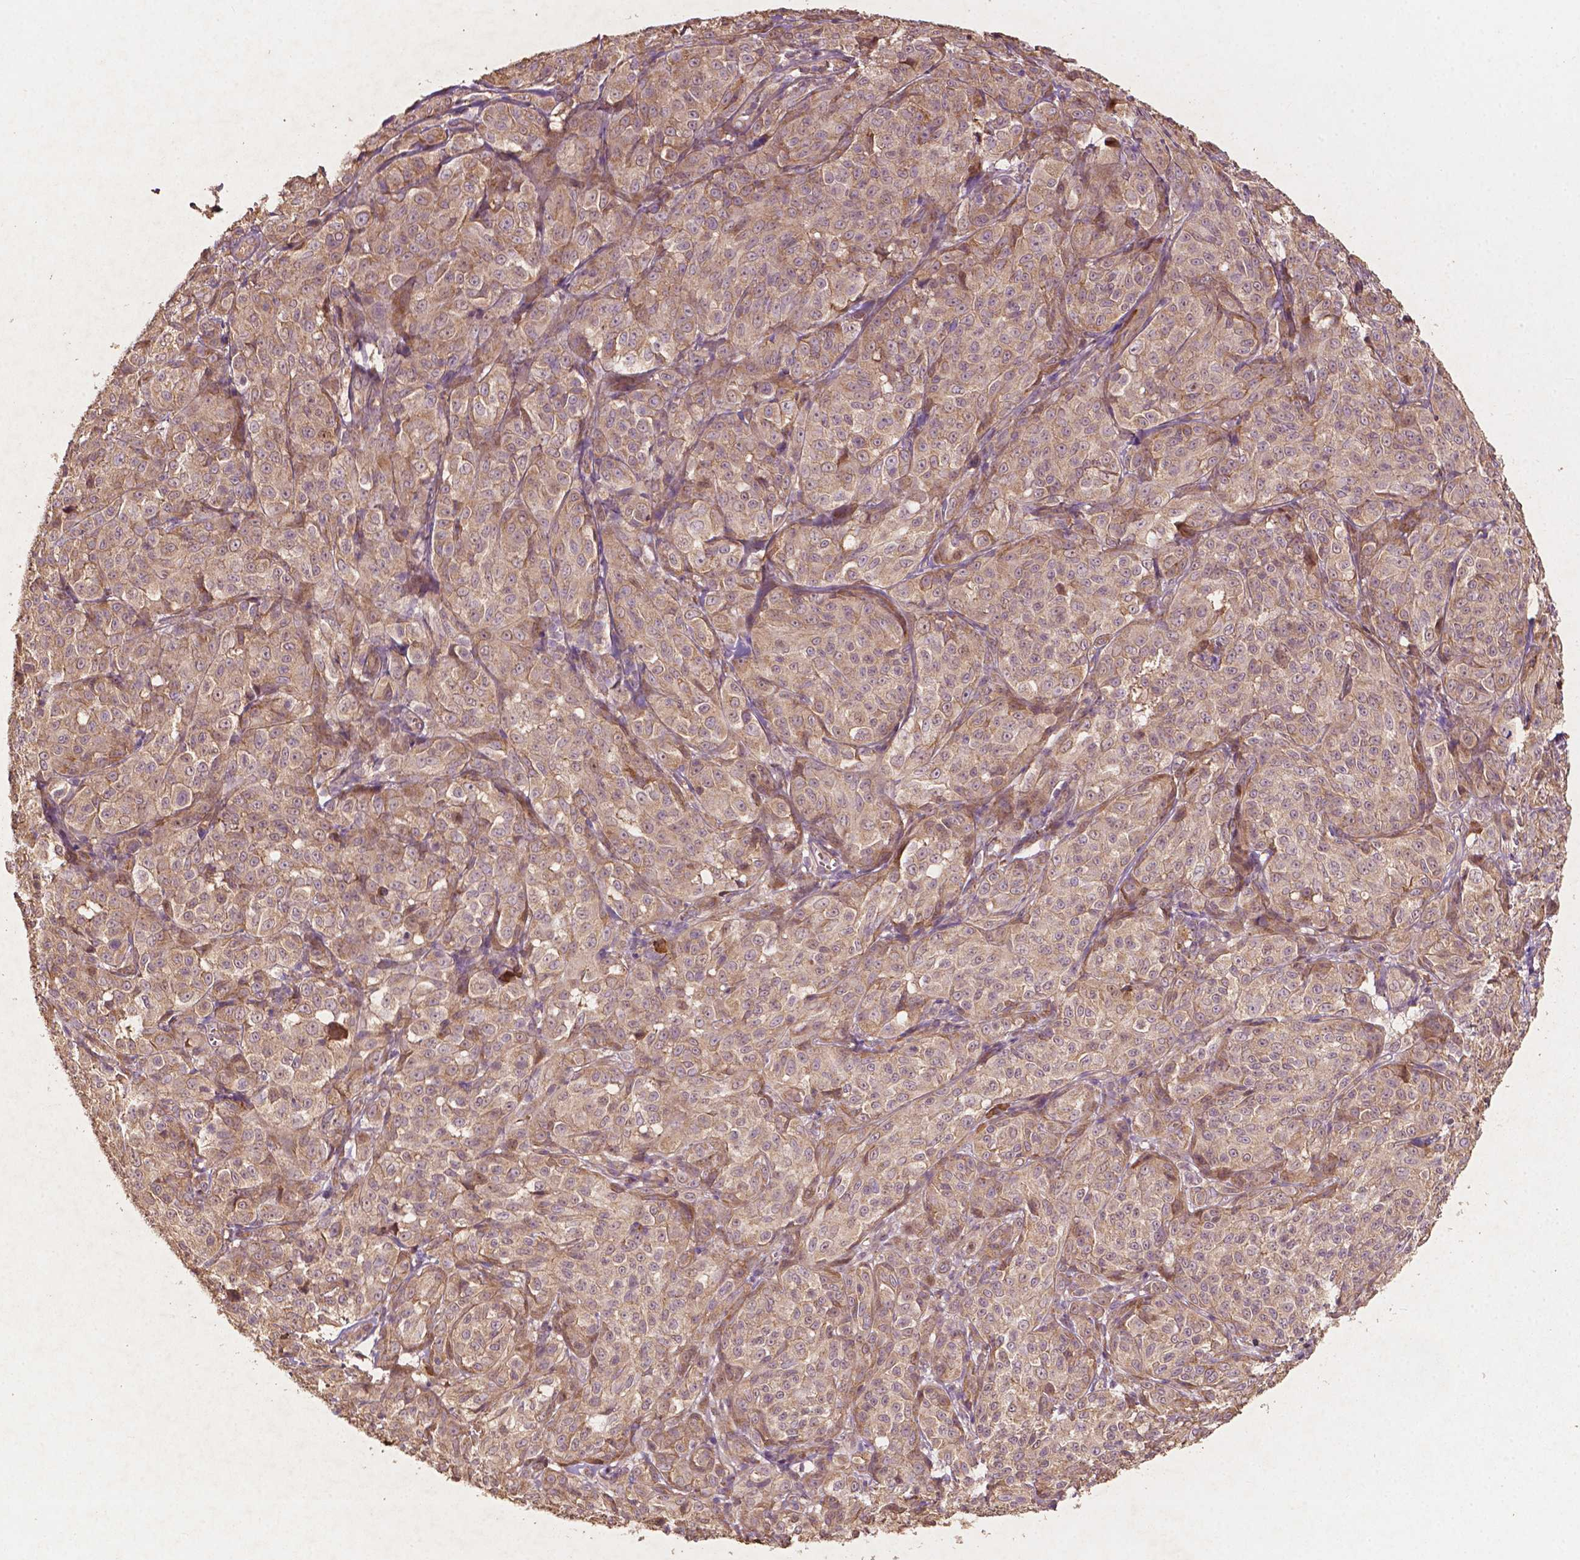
{"staining": {"intensity": "weak", "quantity": ">75%", "location": "cytoplasmic/membranous"}, "tissue": "melanoma", "cell_type": "Tumor cells", "image_type": "cancer", "snomed": [{"axis": "morphology", "description": "Malignant melanoma, NOS"}, {"axis": "topography", "description": "Skin"}], "caption": "The image shows immunohistochemical staining of melanoma. There is weak cytoplasmic/membranous expression is appreciated in about >75% of tumor cells.", "gene": "G3BP1", "patient": {"sex": "male", "age": 89}}